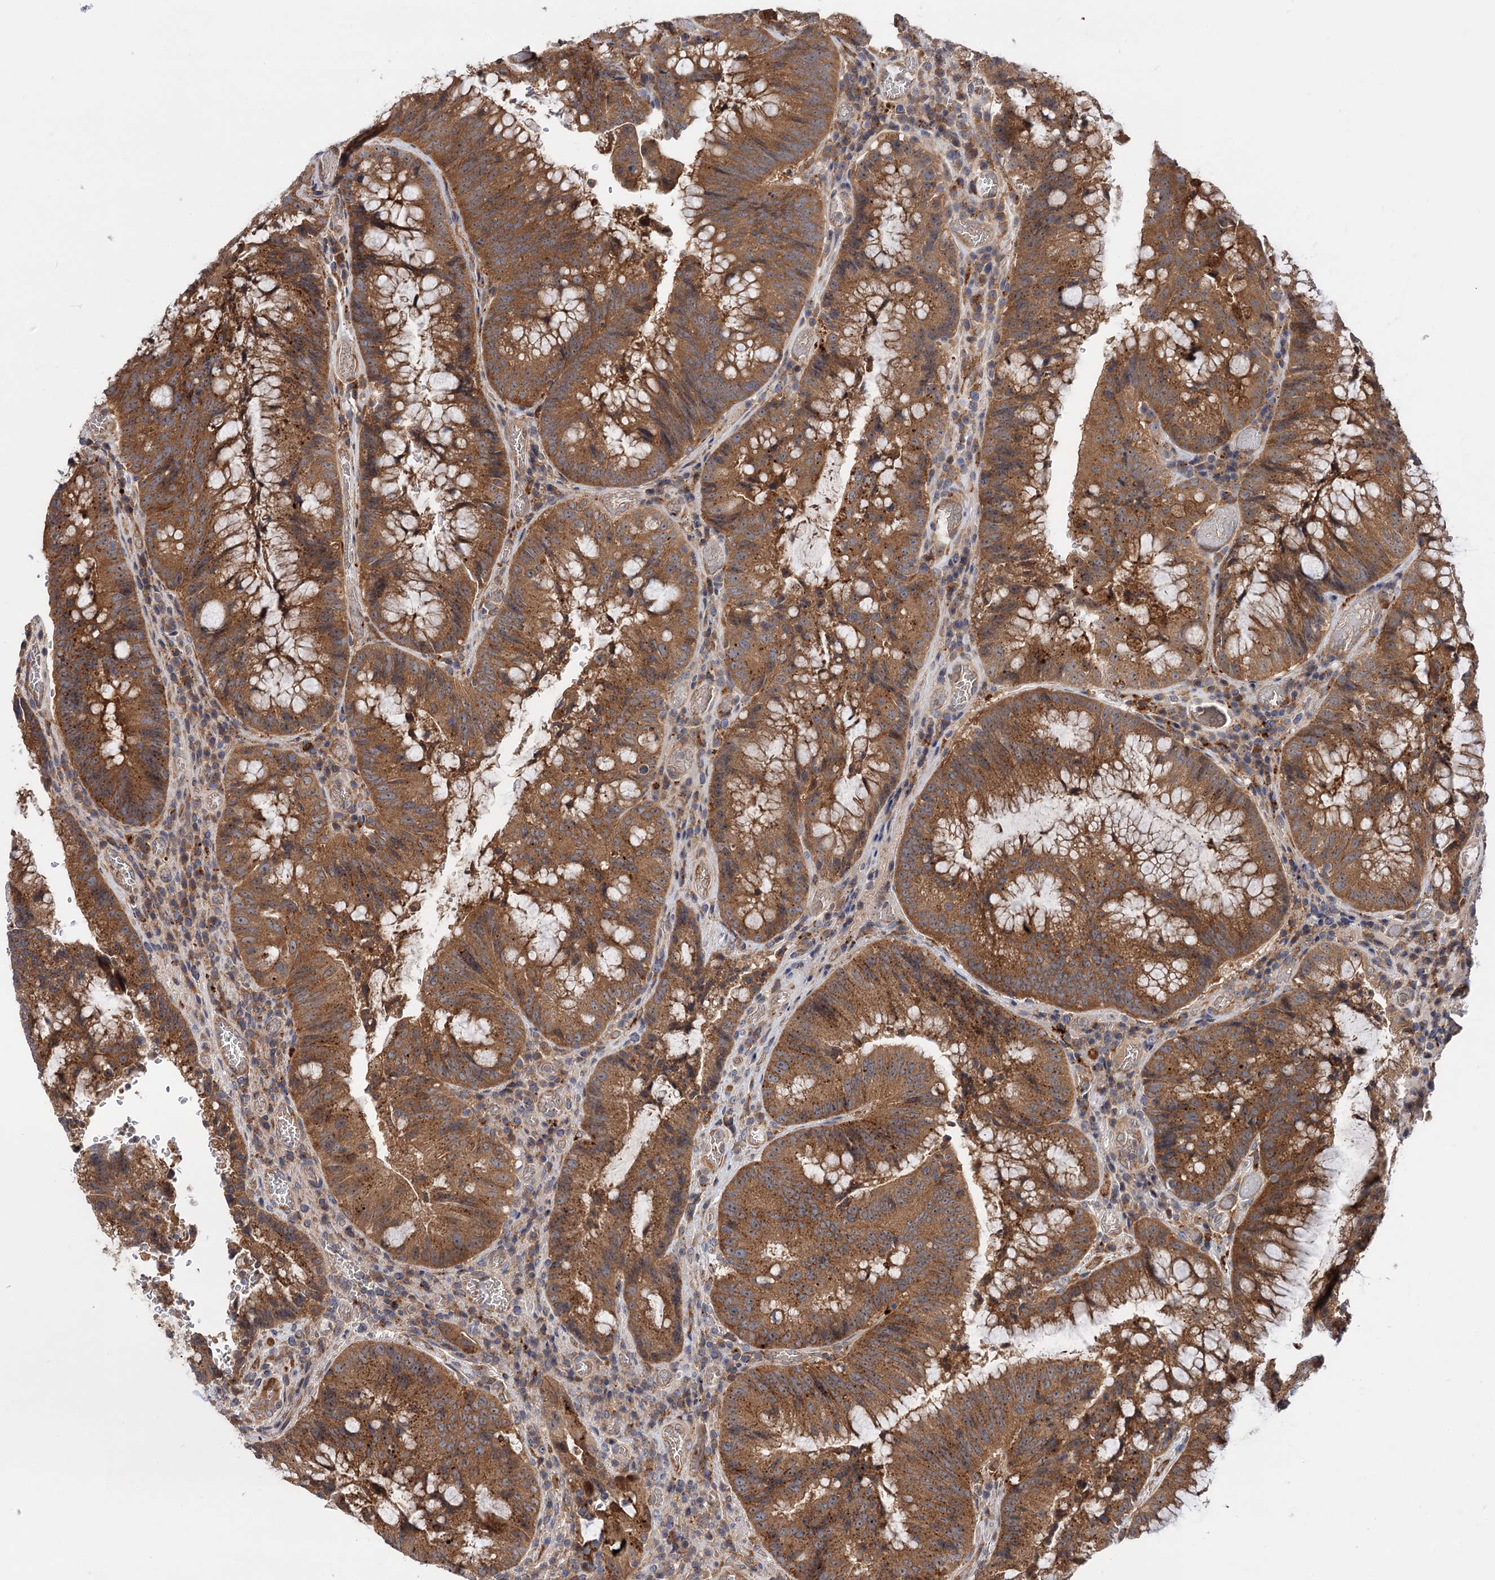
{"staining": {"intensity": "moderate", "quantity": ">75%", "location": "cytoplasmic/membranous"}, "tissue": "colorectal cancer", "cell_type": "Tumor cells", "image_type": "cancer", "snomed": [{"axis": "morphology", "description": "Adenocarcinoma, NOS"}, {"axis": "topography", "description": "Rectum"}], "caption": "A histopathology image of colorectal cancer stained for a protein reveals moderate cytoplasmic/membranous brown staining in tumor cells.", "gene": "PATL1", "patient": {"sex": "male", "age": 69}}